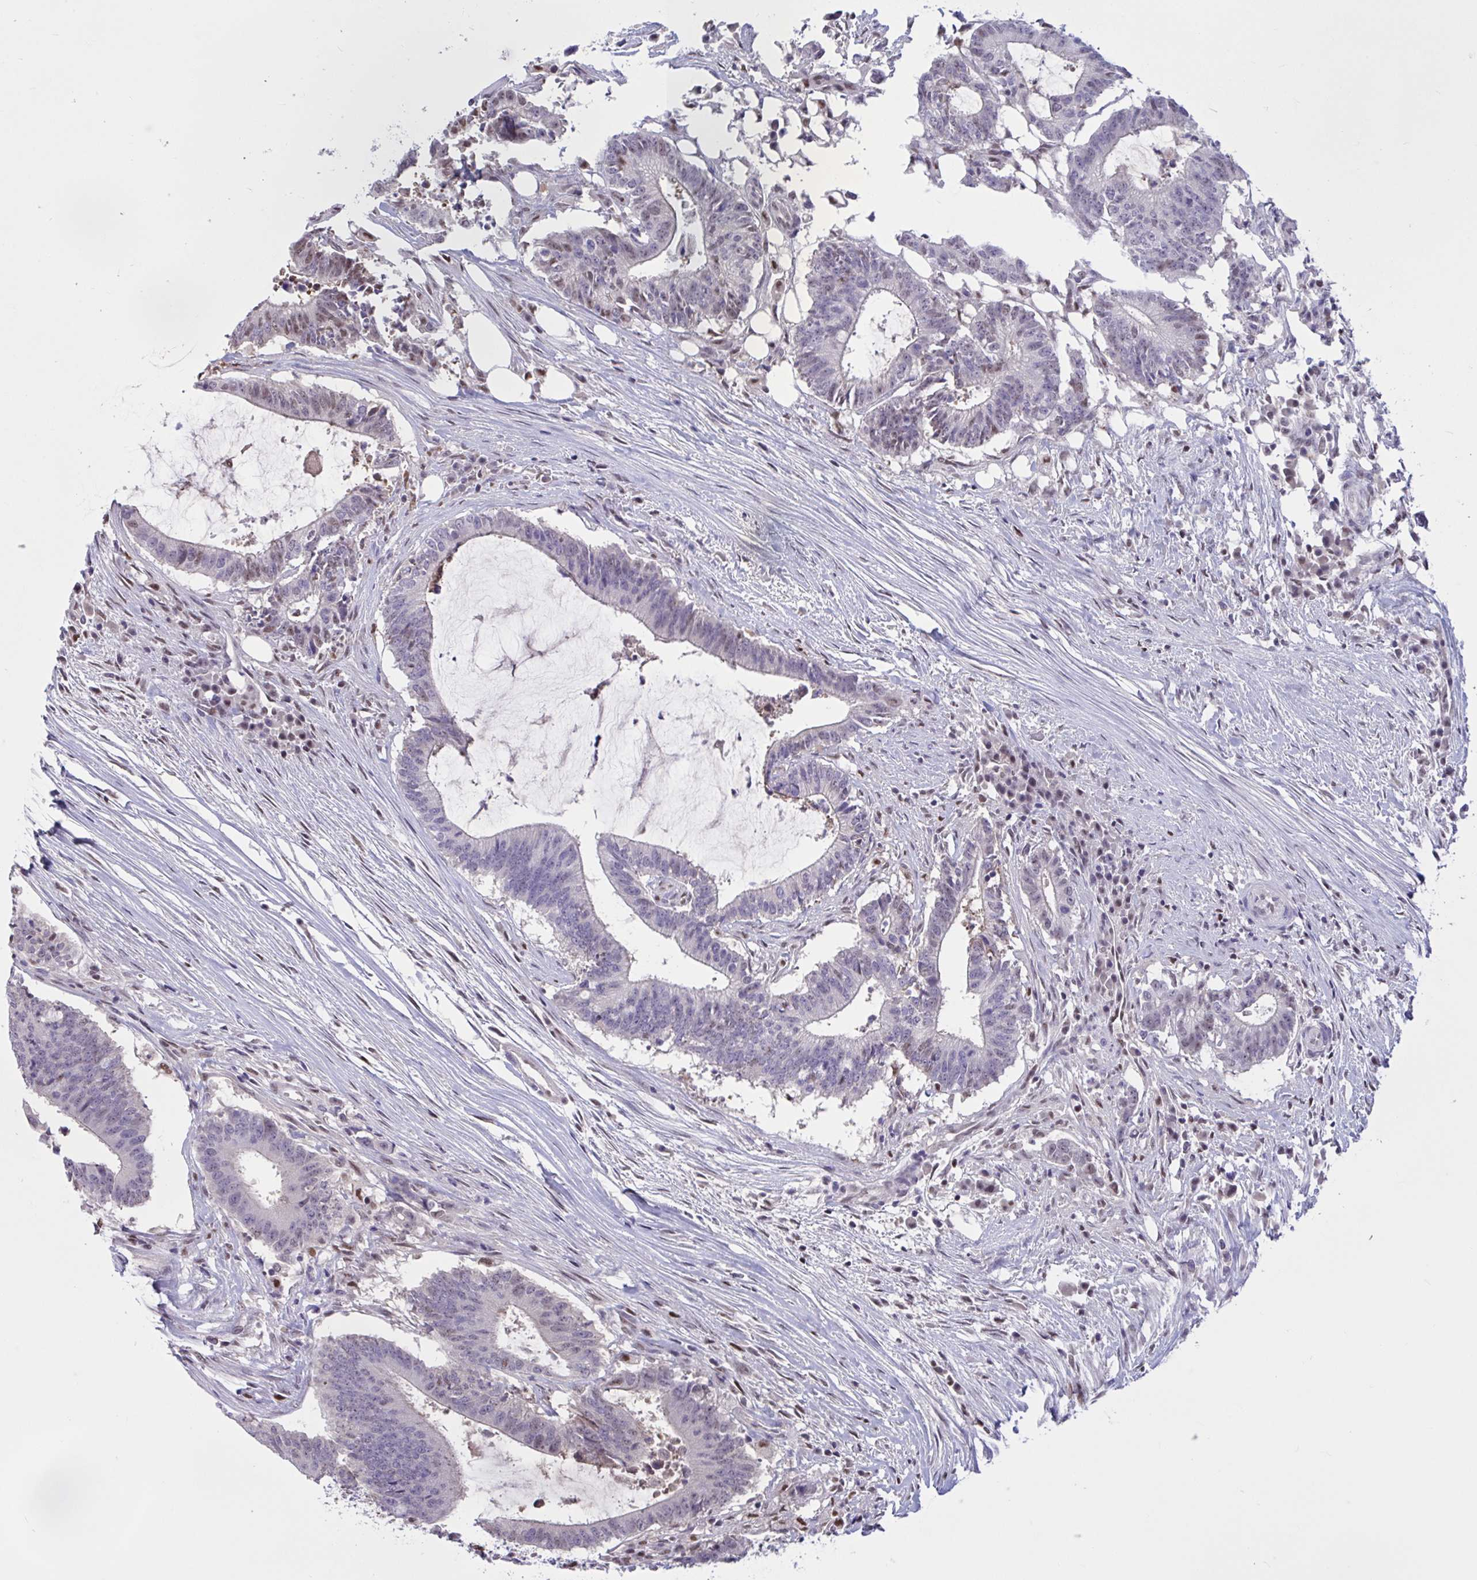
{"staining": {"intensity": "moderate", "quantity": "<25%", "location": "nuclear"}, "tissue": "colorectal cancer", "cell_type": "Tumor cells", "image_type": "cancer", "snomed": [{"axis": "morphology", "description": "Adenocarcinoma, NOS"}, {"axis": "topography", "description": "Colon"}], "caption": "Immunohistochemical staining of human adenocarcinoma (colorectal) shows low levels of moderate nuclear protein staining in about <25% of tumor cells.", "gene": "RBL1", "patient": {"sex": "female", "age": 43}}